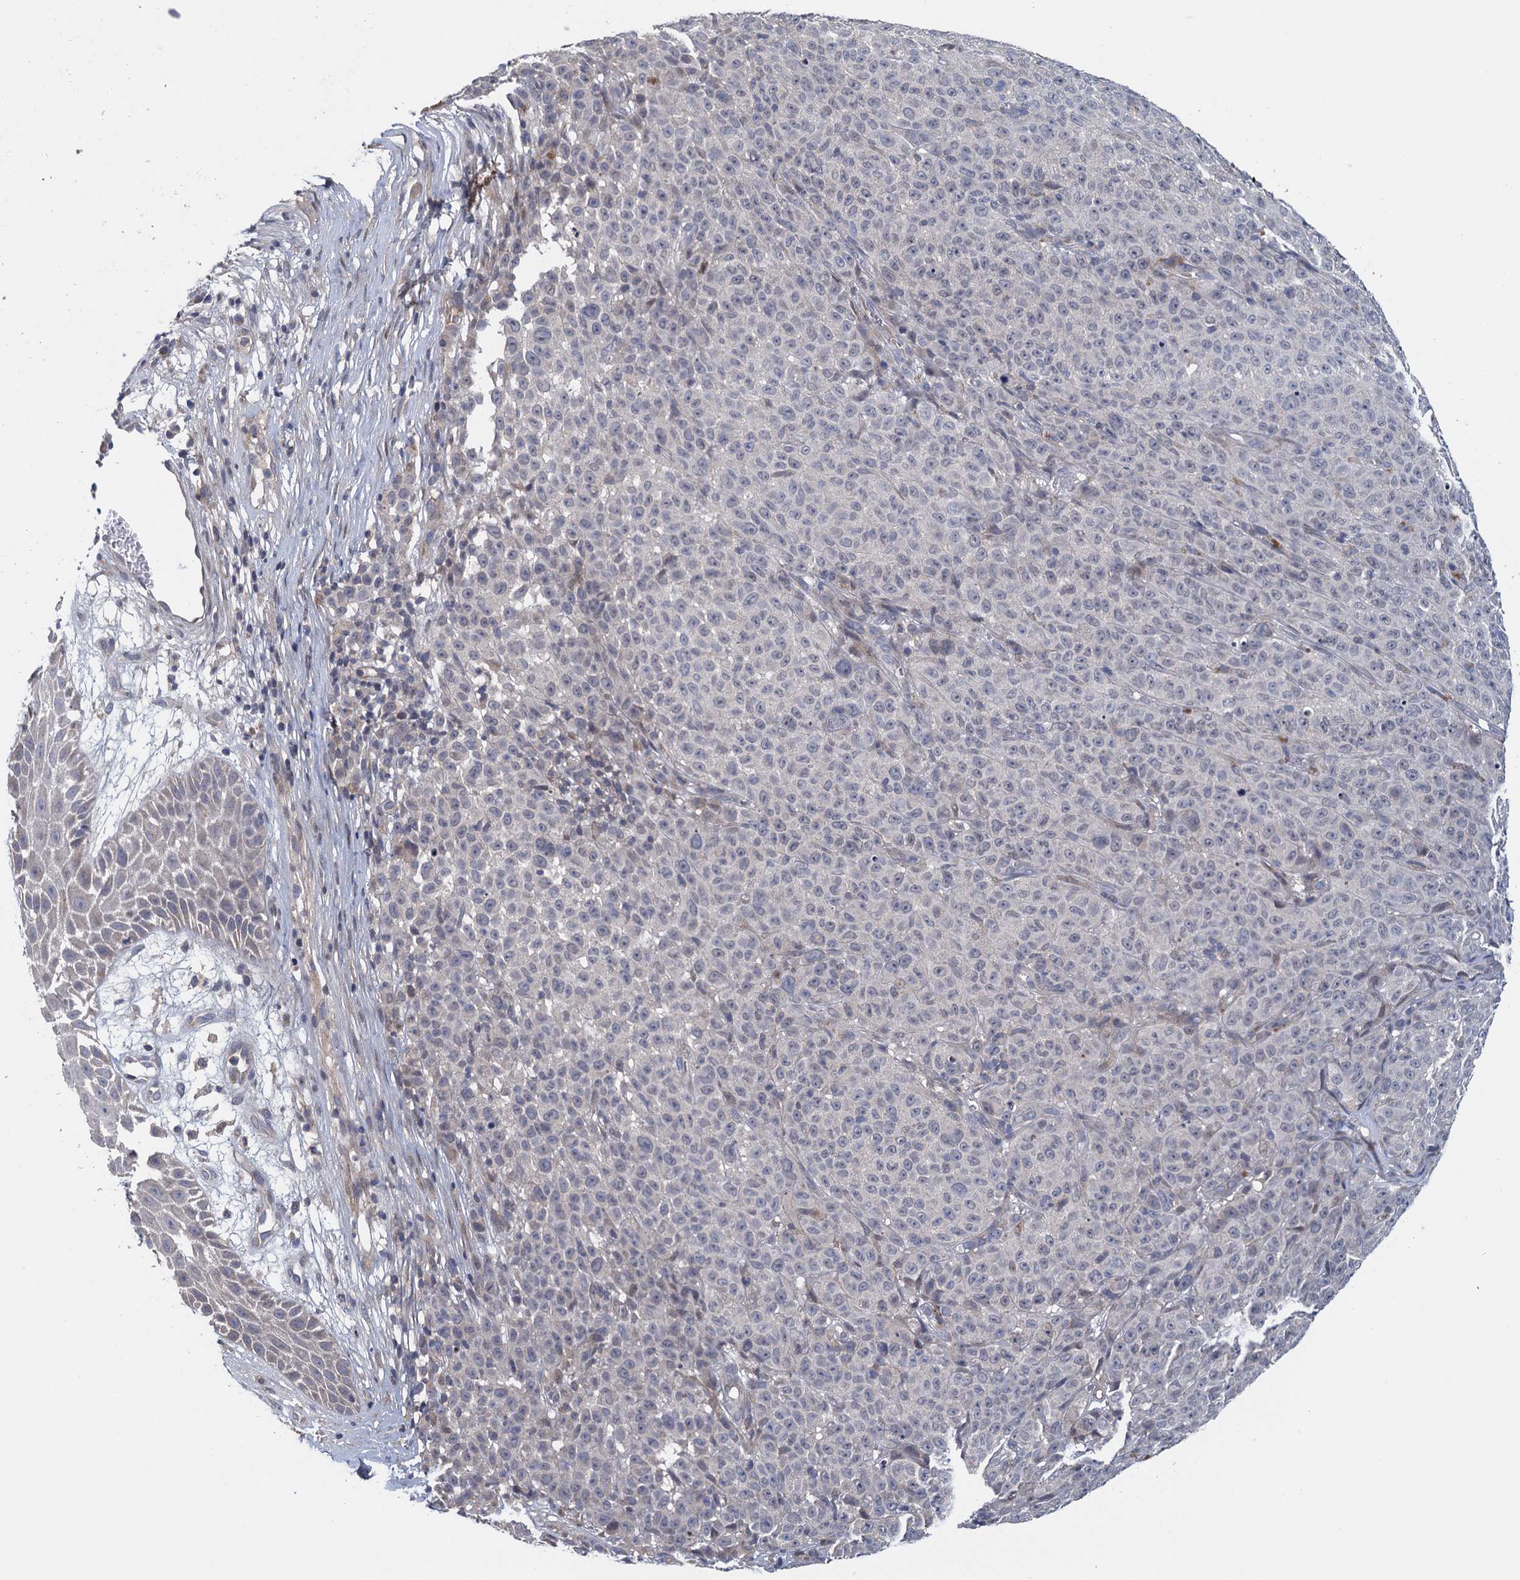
{"staining": {"intensity": "negative", "quantity": "none", "location": "none"}, "tissue": "melanoma", "cell_type": "Tumor cells", "image_type": "cancer", "snomed": [{"axis": "morphology", "description": "Malignant melanoma, NOS"}, {"axis": "topography", "description": "Skin"}], "caption": "Protein analysis of melanoma exhibits no significant positivity in tumor cells.", "gene": "MDM1", "patient": {"sex": "female", "age": 82}}